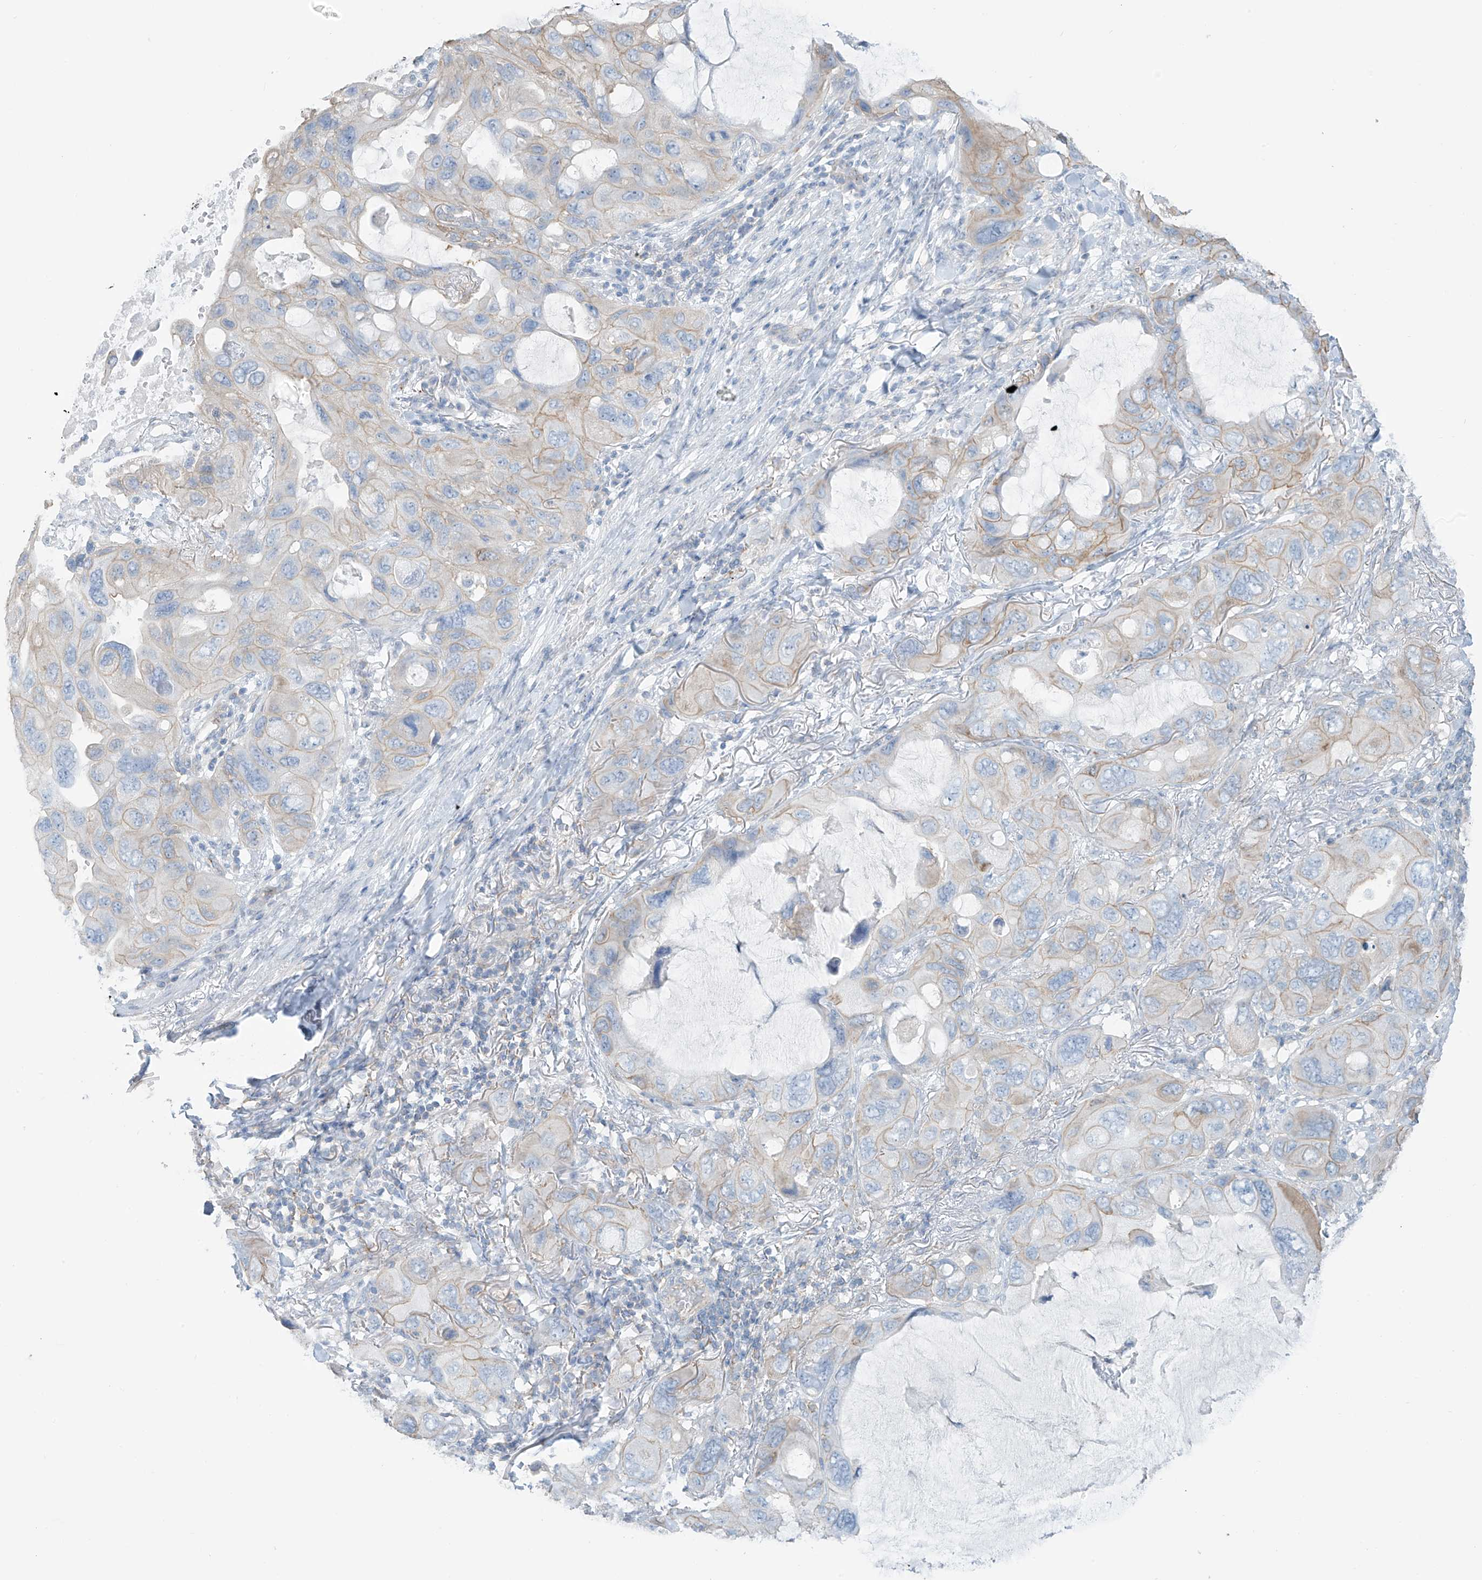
{"staining": {"intensity": "weak", "quantity": "<25%", "location": "cytoplasmic/membranous"}, "tissue": "lung cancer", "cell_type": "Tumor cells", "image_type": "cancer", "snomed": [{"axis": "morphology", "description": "Squamous cell carcinoma, NOS"}, {"axis": "topography", "description": "Lung"}], "caption": "DAB (3,3'-diaminobenzidine) immunohistochemical staining of squamous cell carcinoma (lung) exhibits no significant expression in tumor cells.", "gene": "ZNF846", "patient": {"sex": "female", "age": 73}}